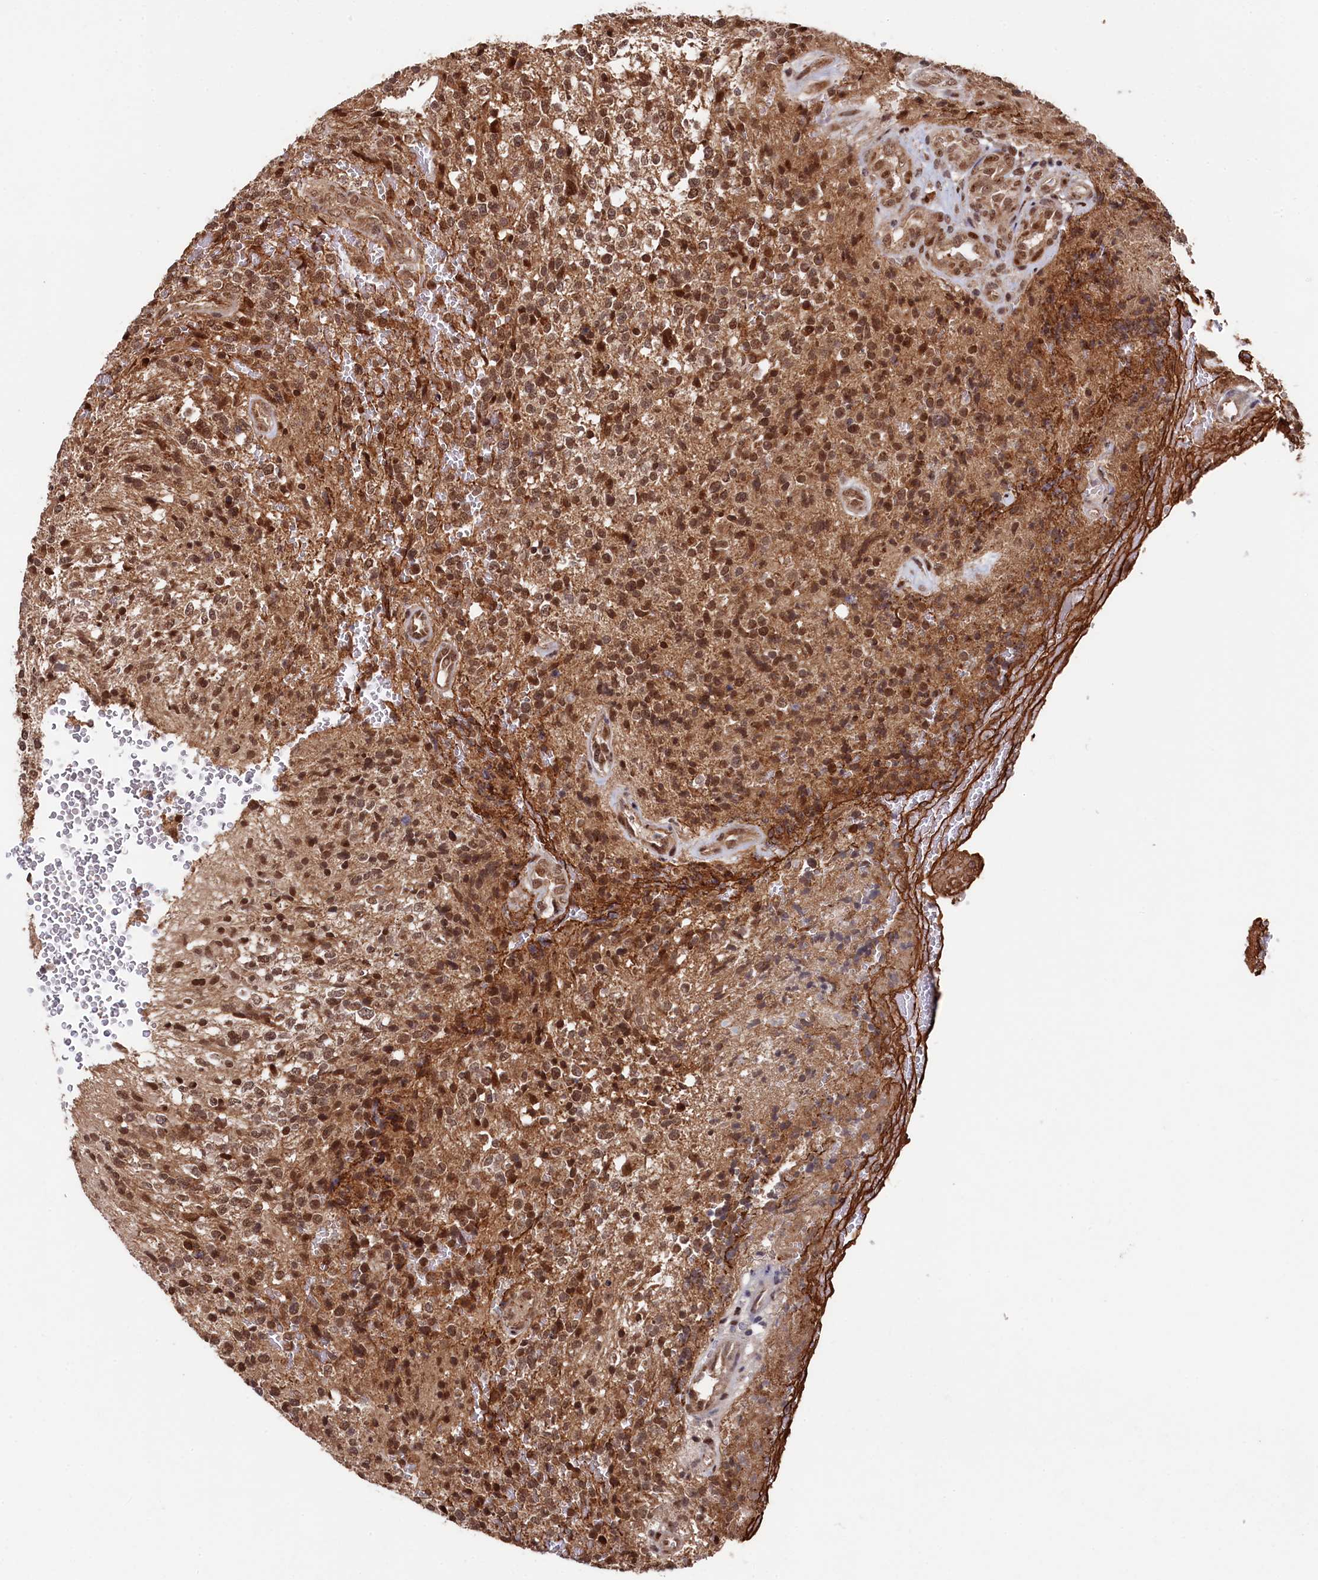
{"staining": {"intensity": "moderate", "quantity": ">75%", "location": "cytoplasmic/membranous,nuclear"}, "tissue": "glioma", "cell_type": "Tumor cells", "image_type": "cancer", "snomed": [{"axis": "morphology", "description": "Glioma, malignant, High grade"}, {"axis": "topography", "description": "Brain"}], "caption": "Immunohistochemistry micrograph of human glioma stained for a protein (brown), which displays medium levels of moderate cytoplasmic/membranous and nuclear positivity in about >75% of tumor cells.", "gene": "CLPX", "patient": {"sex": "male", "age": 56}}